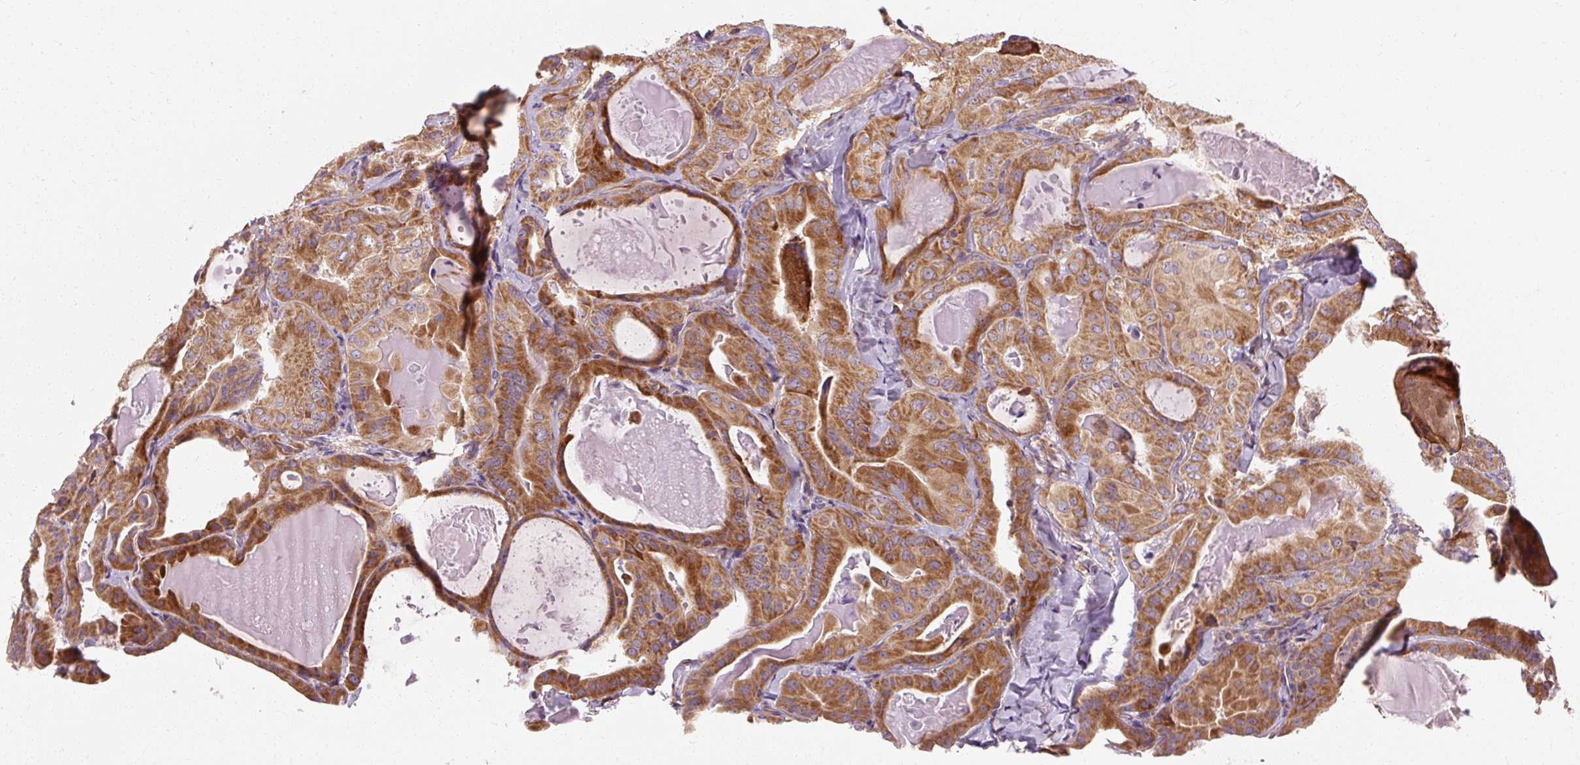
{"staining": {"intensity": "strong", "quantity": ">75%", "location": "cytoplasmic/membranous"}, "tissue": "thyroid cancer", "cell_type": "Tumor cells", "image_type": "cancer", "snomed": [{"axis": "morphology", "description": "Papillary adenocarcinoma, NOS"}, {"axis": "topography", "description": "Thyroid gland"}], "caption": "Strong cytoplasmic/membranous protein expression is present in about >75% of tumor cells in thyroid papillary adenocarcinoma. Using DAB (3,3'-diaminobenzidine) (brown) and hematoxylin (blue) stains, captured at high magnification using brightfield microscopy.", "gene": "PRSS48", "patient": {"sex": "female", "age": 68}}